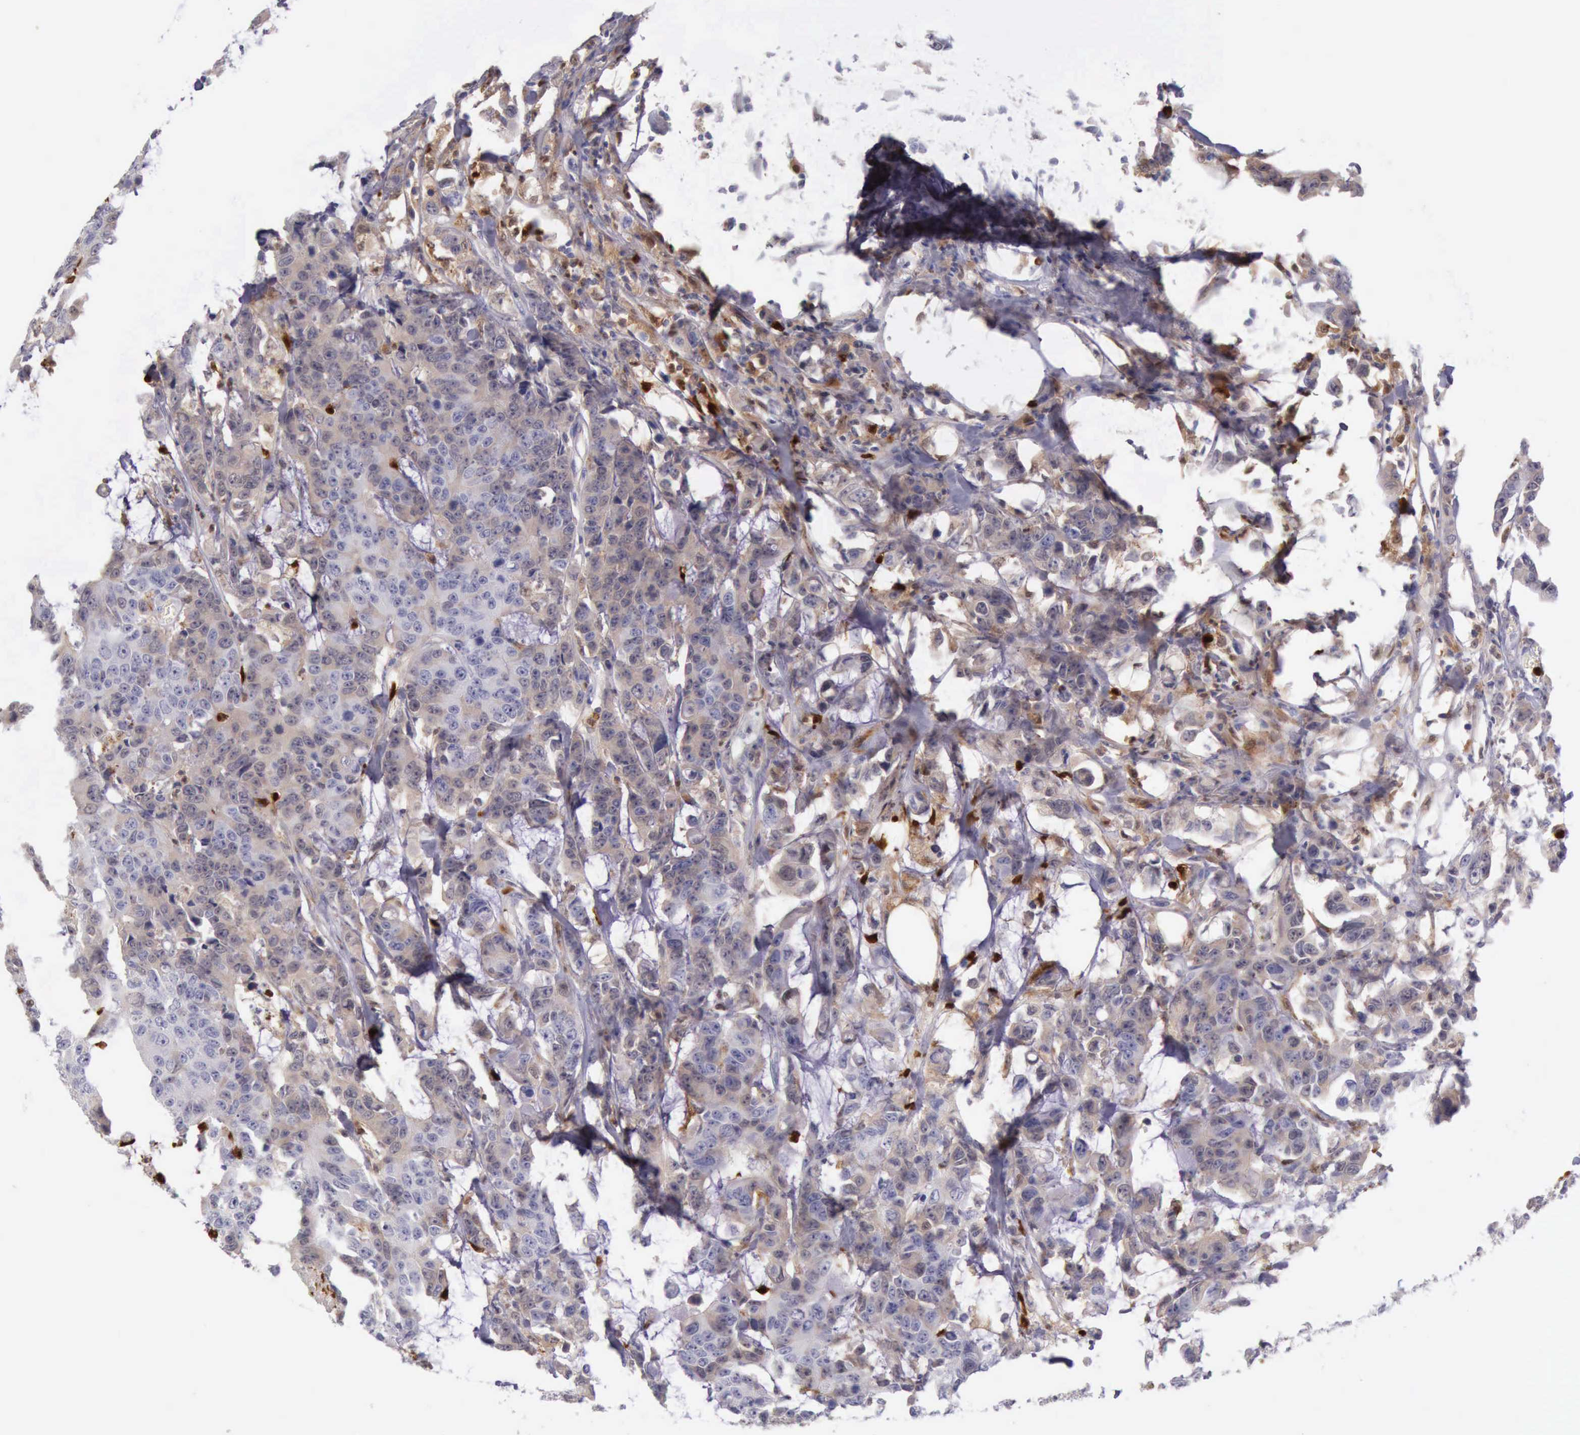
{"staining": {"intensity": "negative", "quantity": "none", "location": "none"}, "tissue": "colorectal cancer", "cell_type": "Tumor cells", "image_type": "cancer", "snomed": [{"axis": "morphology", "description": "Adenocarcinoma, NOS"}, {"axis": "topography", "description": "Colon"}], "caption": "Immunohistochemistry (IHC) histopathology image of neoplastic tissue: human colorectal cancer stained with DAB displays no significant protein expression in tumor cells. Nuclei are stained in blue.", "gene": "CSTA", "patient": {"sex": "female", "age": 86}}